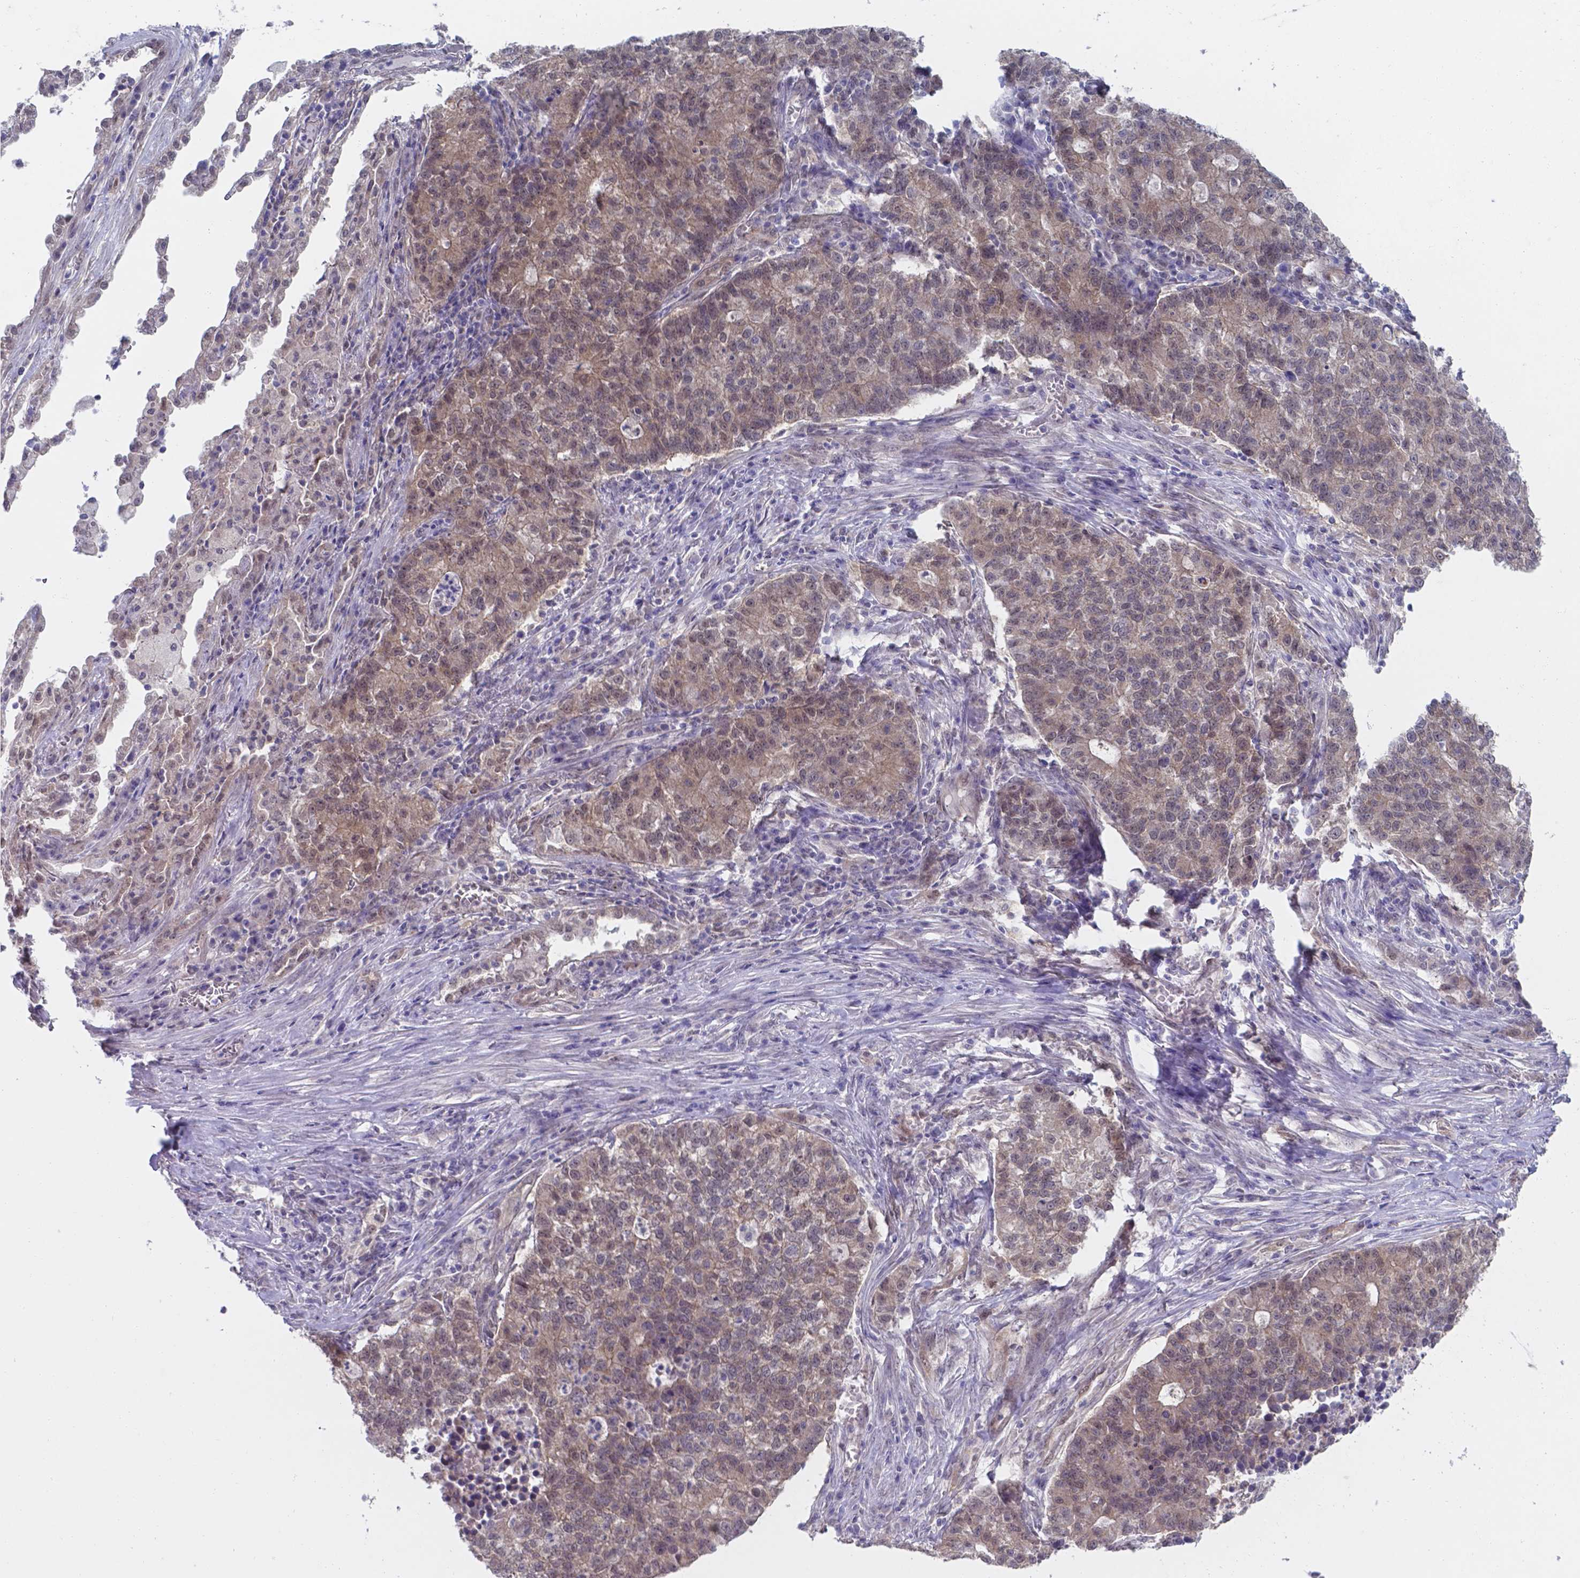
{"staining": {"intensity": "weak", "quantity": "25%-75%", "location": "cytoplasmic/membranous"}, "tissue": "lung cancer", "cell_type": "Tumor cells", "image_type": "cancer", "snomed": [{"axis": "morphology", "description": "Adenocarcinoma, NOS"}, {"axis": "topography", "description": "Lung"}], "caption": "Immunohistochemistry photomicrograph of neoplastic tissue: lung cancer (adenocarcinoma) stained using immunohistochemistry shows low levels of weak protein expression localized specifically in the cytoplasmic/membranous of tumor cells, appearing as a cytoplasmic/membranous brown color.", "gene": "UBE2E2", "patient": {"sex": "male", "age": 57}}